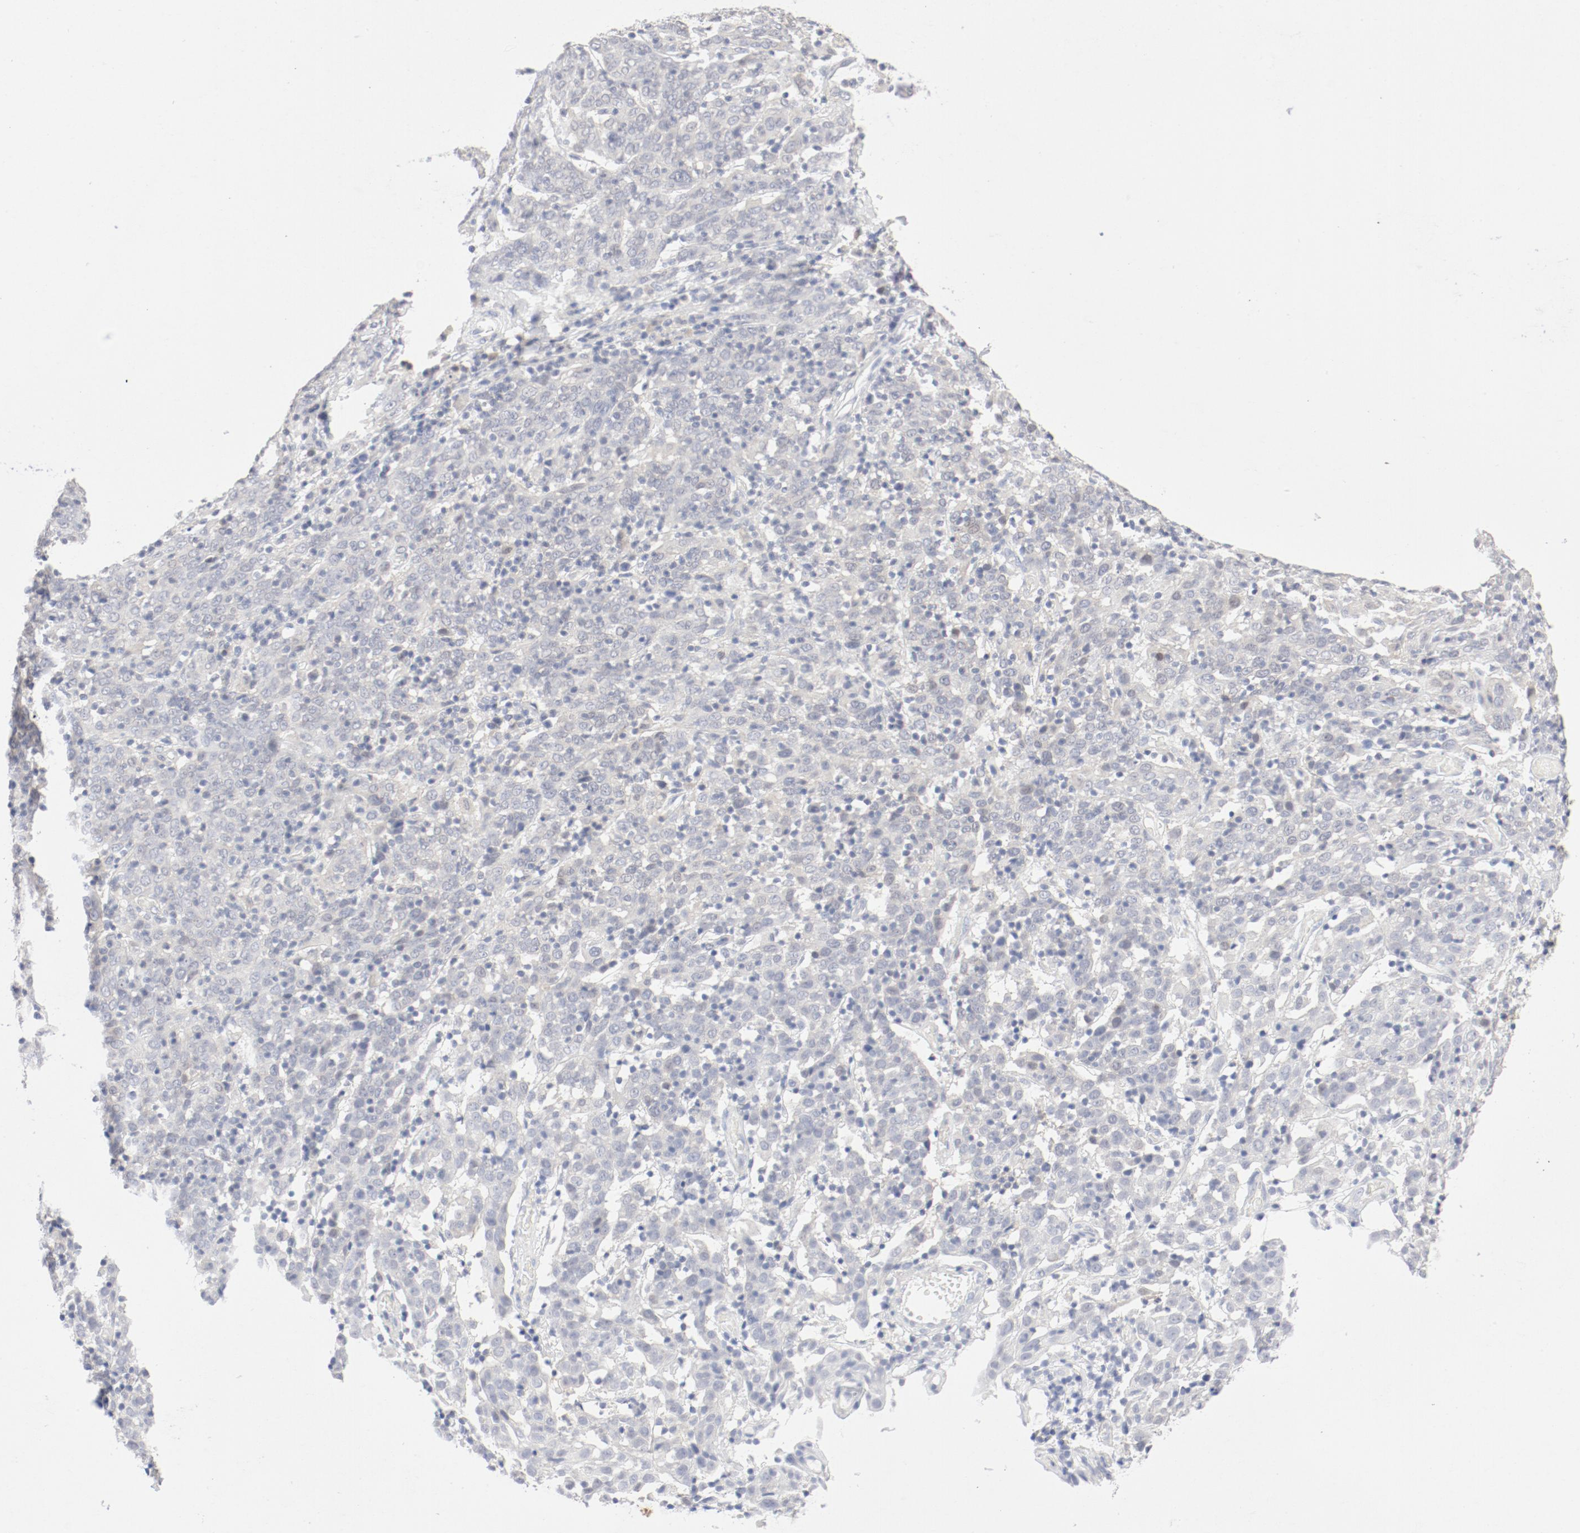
{"staining": {"intensity": "negative", "quantity": "none", "location": "none"}, "tissue": "cervical cancer", "cell_type": "Tumor cells", "image_type": "cancer", "snomed": [{"axis": "morphology", "description": "Normal tissue, NOS"}, {"axis": "morphology", "description": "Squamous cell carcinoma, NOS"}, {"axis": "topography", "description": "Cervix"}], "caption": "Tumor cells show no significant staining in cervical cancer (squamous cell carcinoma).", "gene": "PGM1", "patient": {"sex": "female", "age": 67}}